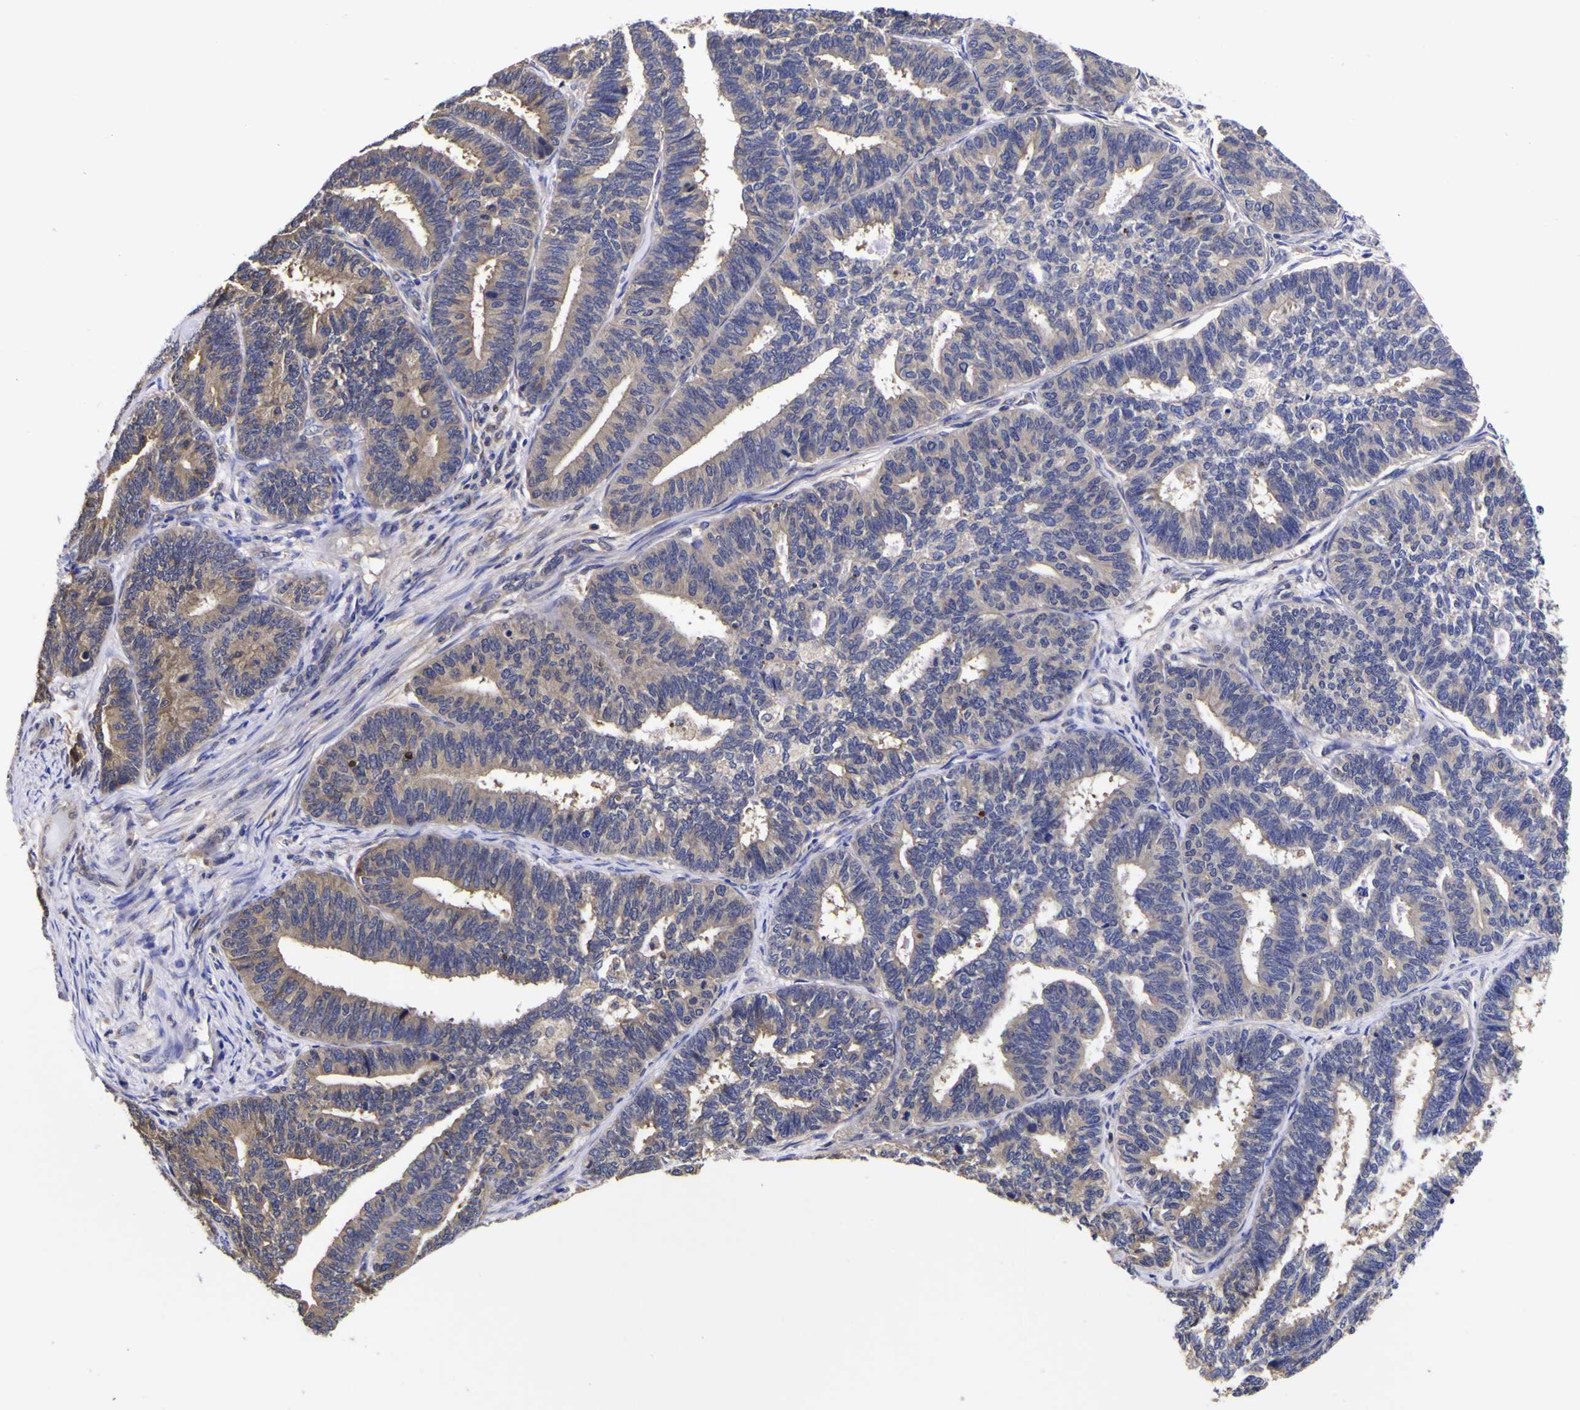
{"staining": {"intensity": "negative", "quantity": "none", "location": "none"}, "tissue": "endometrial cancer", "cell_type": "Tumor cells", "image_type": "cancer", "snomed": [{"axis": "morphology", "description": "Adenocarcinoma, NOS"}, {"axis": "topography", "description": "Endometrium"}], "caption": "Immunohistochemical staining of human endometrial adenocarcinoma reveals no significant expression in tumor cells. Brightfield microscopy of IHC stained with DAB (3,3'-diaminobenzidine) (brown) and hematoxylin (blue), captured at high magnification.", "gene": "MAPK14", "patient": {"sex": "female", "age": 70}}